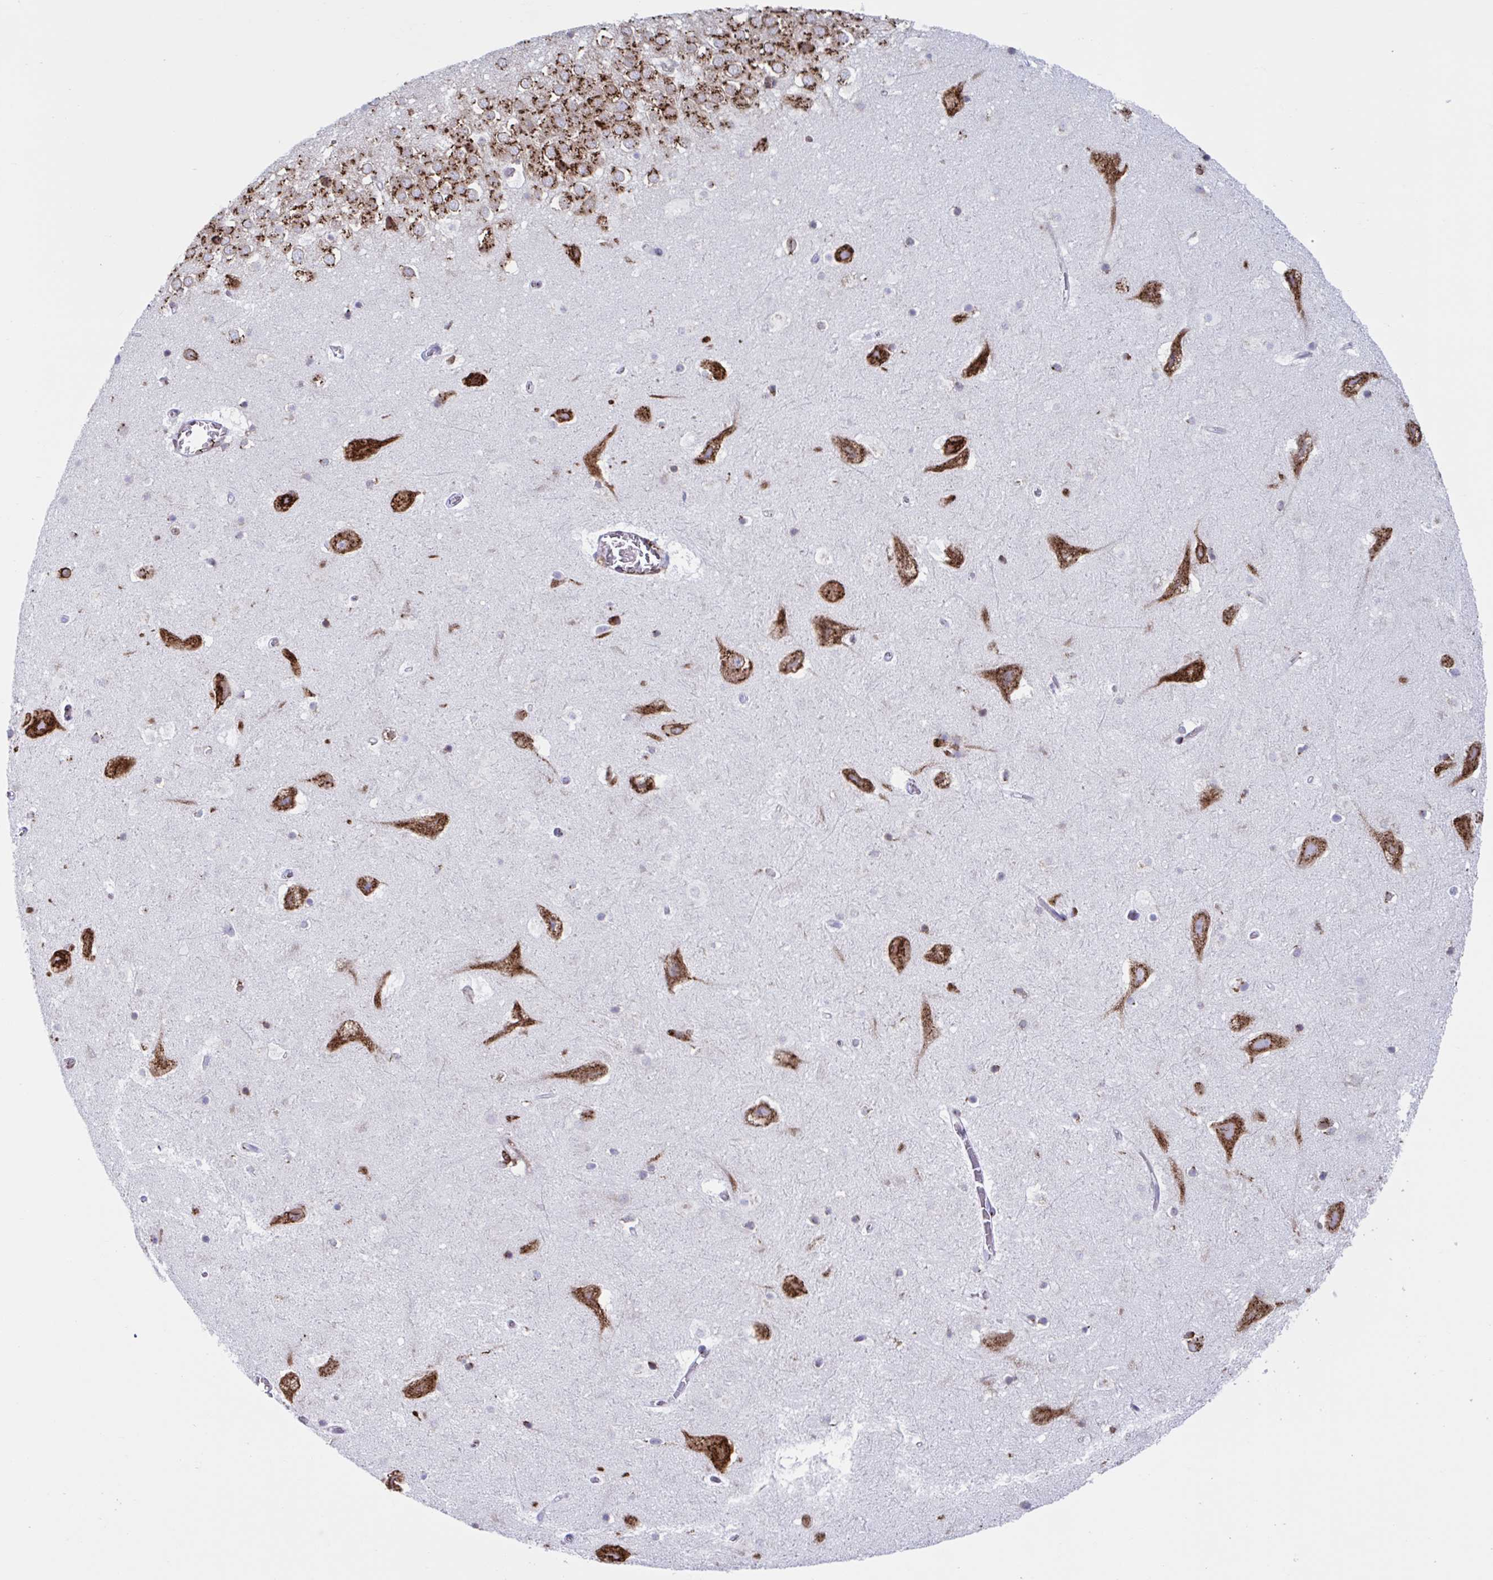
{"staining": {"intensity": "moderate", "quantity": "25%-75%", "location": "cytoplasmic/membranous"}, "tissue": "hippocampus", "cell_type": "Glial cells", "image_type": "normal", "snomed": [{"axis": "morphology", "description": "Normal tissue, NOS"}, {"axis": "topography", "description": "Hippocampus"}], "caption": "Glial cells display medium levels of moderate cytoplasmic/membranous expression in about 25%-75% of cells in unremarkable human hippocampus. (Stains: DAB (3,3'-diaminobenzidine) in brown, nuclei in blue, Microscopy: brightfield microscopy at high magnification).", "gene": "RFK", "patient": {"sex": "female", "age": 42}}